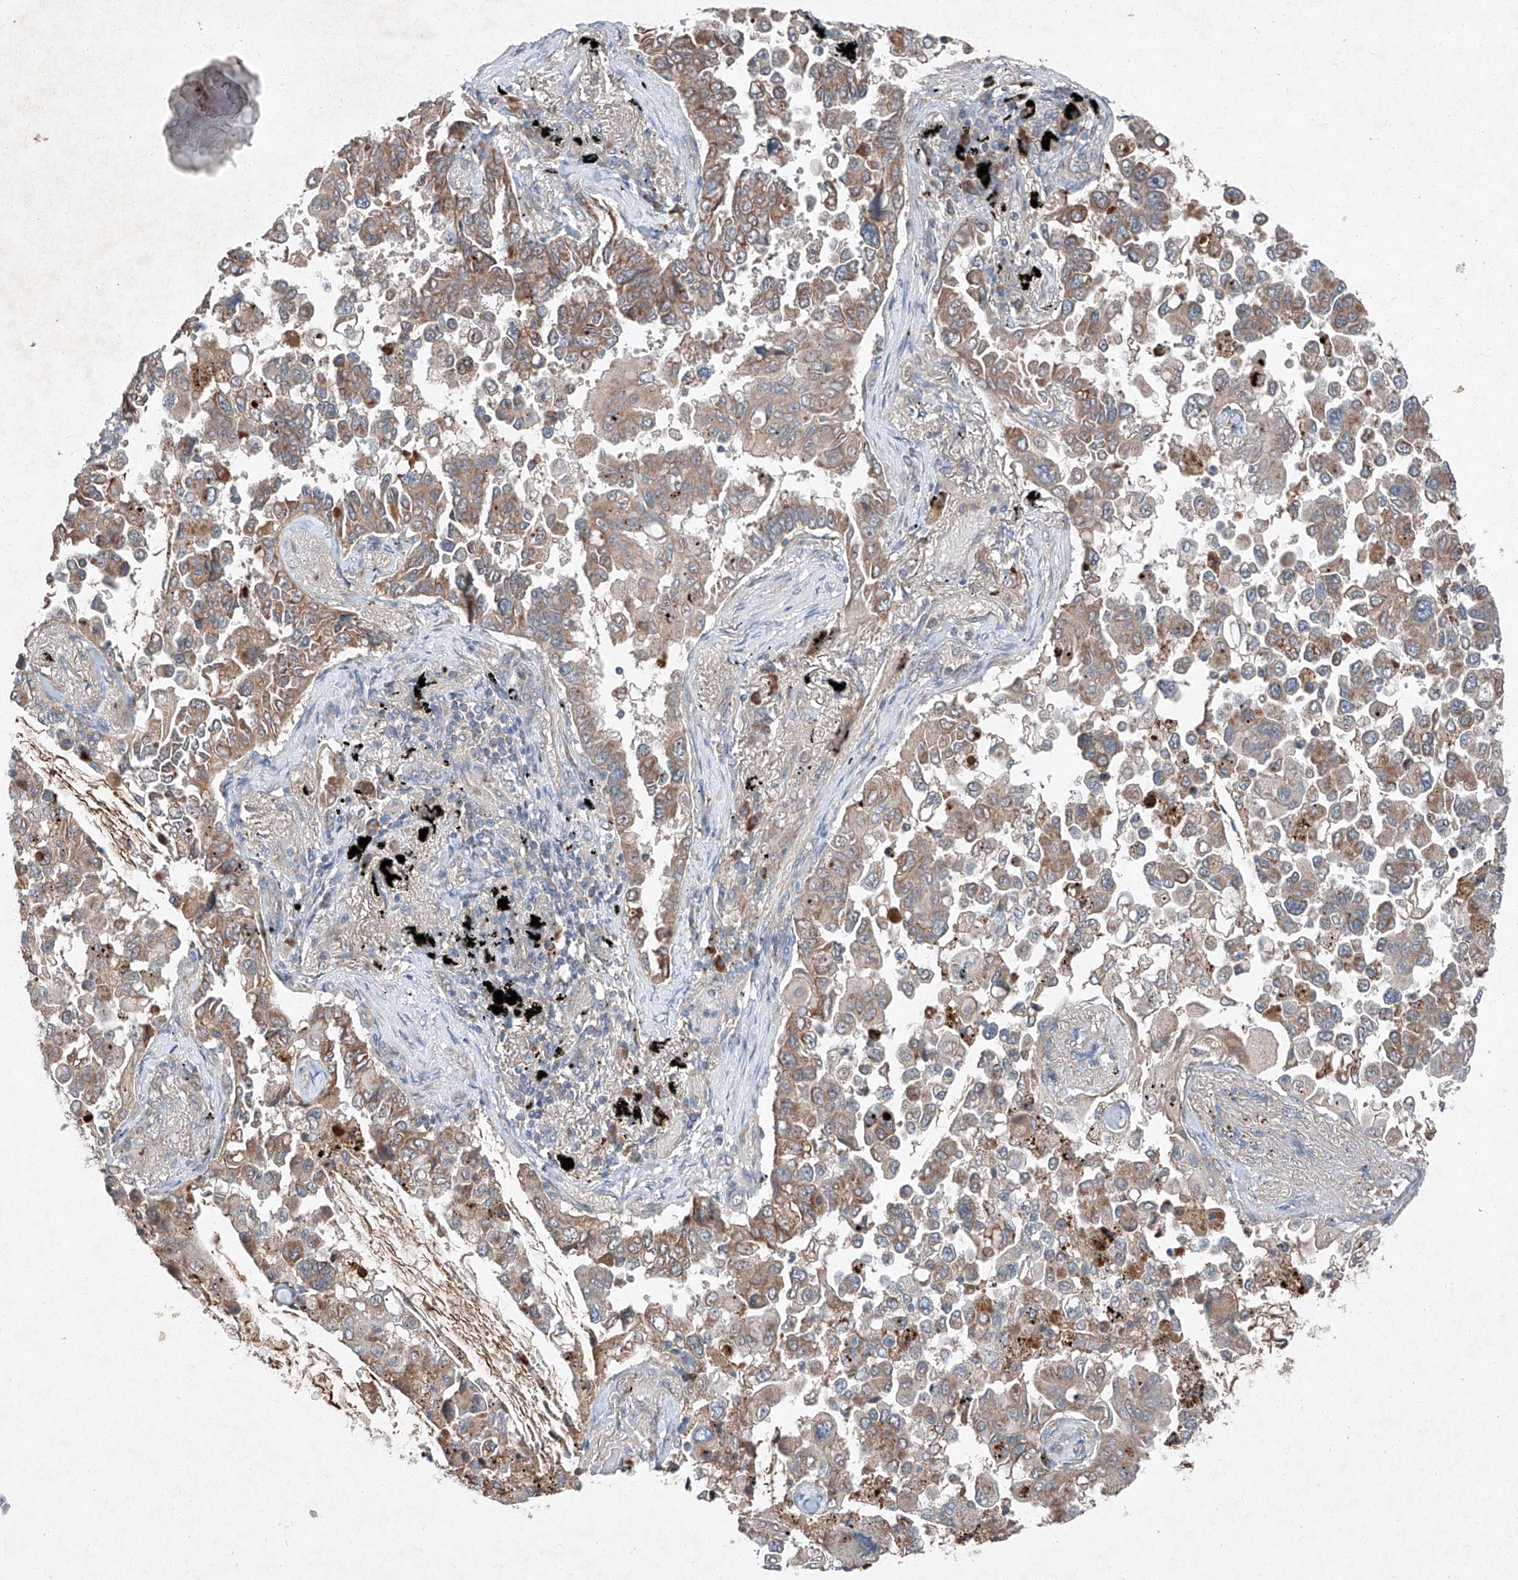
{"staining": {"intensity": "moderate", "quantity": "25%-75%", "location": "cytoplasmic/membranous"}, "tissue": "lung cancer", "cell_type": "Tumor cells", "image_type": "cancer", "snomed": [{"axis": "morphology", "description": "Adenocarcinoma, NOS"}, {"axis": "topography", "description": "Lung"}], "caption": "Lung adenocarcinoma tissue exhibits moderate cytoplasmic/membranous expression in about 25%-75% of tumor cells (DAB IHC with brightfield microscopy, high magnification).", "gene": "RUSC1", "patient": {"sex": "female", "age": 67}}